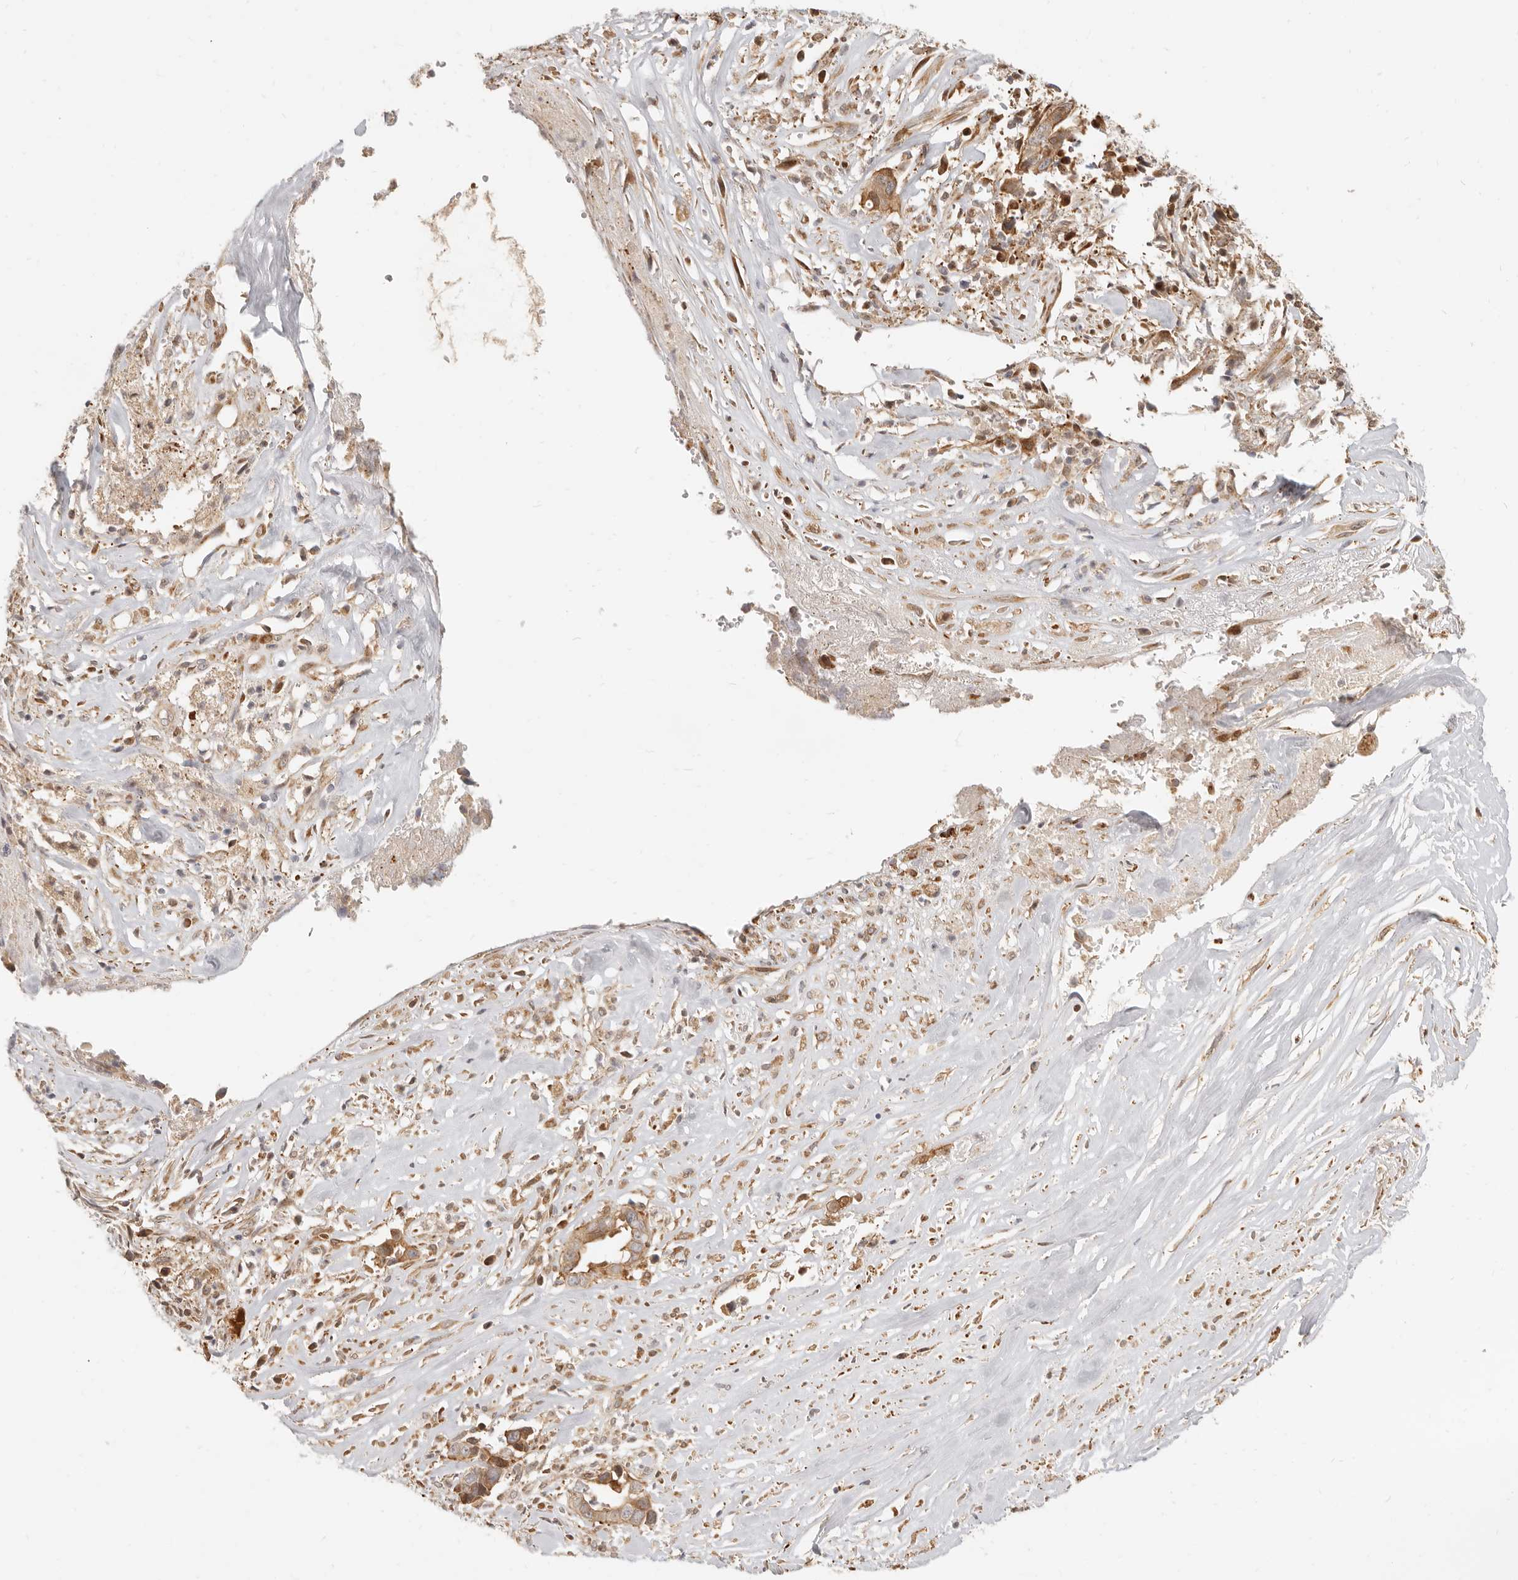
{"staining": {"intensity": "moderate", "quantity": ">75%", "location": "cytoplasmic/membranous"}, "tissue": "liver cancer", "cell_type": "Tumor cells", "image_type": "cancer", "snomed": [{"axis": "morphology", "description": "Cholangiocarcinoma"}, {"axis": "topography", "description": "Liver"}], "caption": "High-magnification brightfield microscopy of liver cancer (cholangiocarcinoma) stained with DAB (brown) and counterstained with hematoxylin (blue). tumor cells exhibit moderate cytoplasmic/membranous staining is present in about>75% of cells. (Brightfield microscopy of DAB IHC at high magnification).", "gene": "TUFT1", "patient": {"sex": "female", "age": 79}}